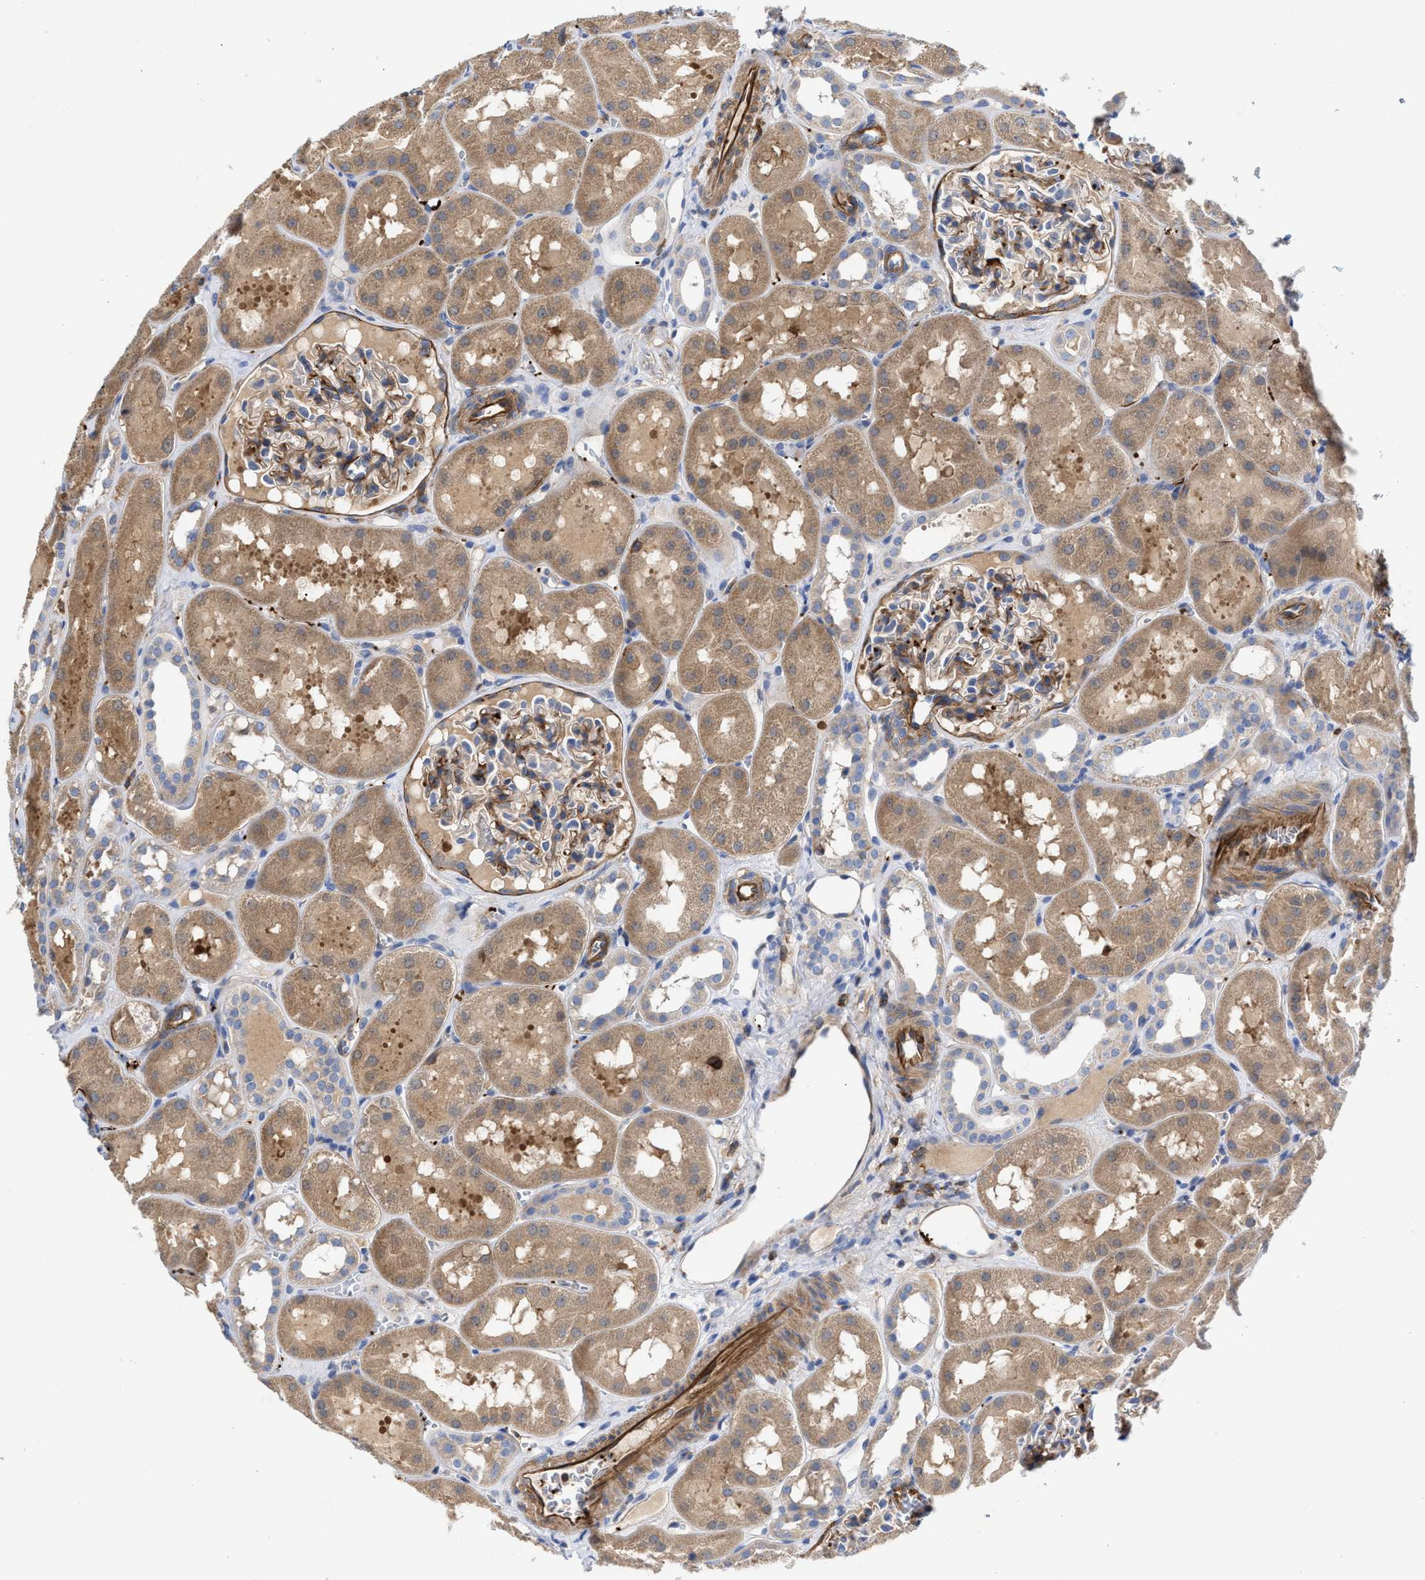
{"staining": {"intensity": "moderate", "quantity": "25%-75%", "location": "cytoplasmic/membranous"}, "tissue": "kidney", "cell_type": "Cells in glomeruli", "image_type": "normal", "snomed": [{"axis": "morphology", "description": "Normal tissue, NOS"}, {"axis": "topography", "description": "Kidney"}, {"axis": "topography", "description": "Urinary bladder"}], "caption": "Protein analysis of unremarkable kidney exhibits moderate cytoplasmic/membranous staining in approximately 25%-75% of cells in glomeruli.", "gene": "HS3ST5", "patient": {"sex": "male", "age": 16}}